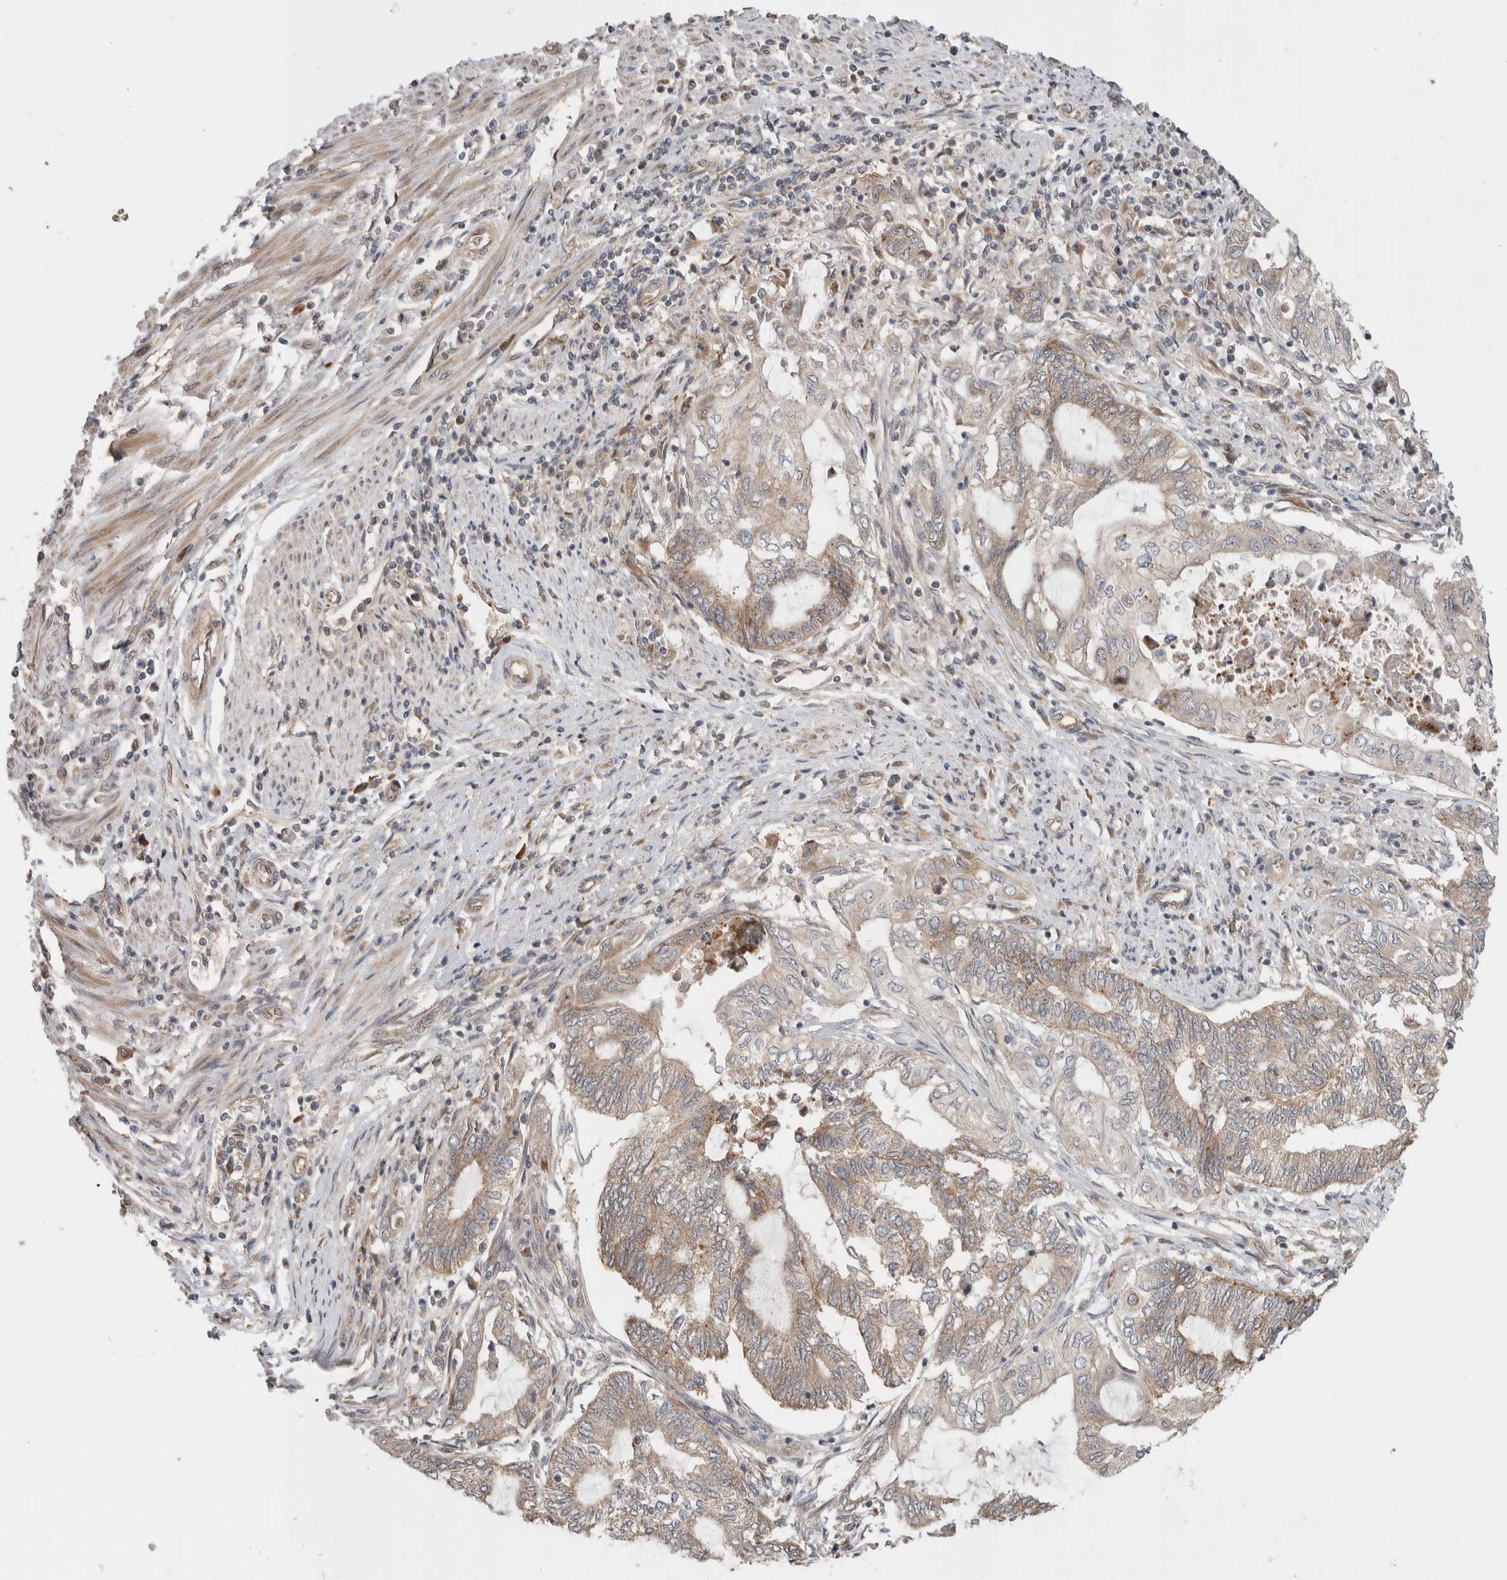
{"staining": {"intensity": "moderate", "quantity": "25%-75%", "location": "cytoplasmic/membranous"}, "tissue": "endometrial cancer", "cell_type": "Tumor cells", "image_type": "cancer", "snomed": [{"axis": "morphology", "description": "Adenocarcinoma, NOS"}, {"axis": "topography", "description": "Uterus"}, {"axis": "topography", "description": "Endometrium"}], "caption": "Moderate cytoplasmic/membranous protein staining is present in approximately 25%-75% of tumor cells in adenocarcinoma (endometrial).", "gene": "DEPTOR", "patient": {"sex": "female", "age": 70}}